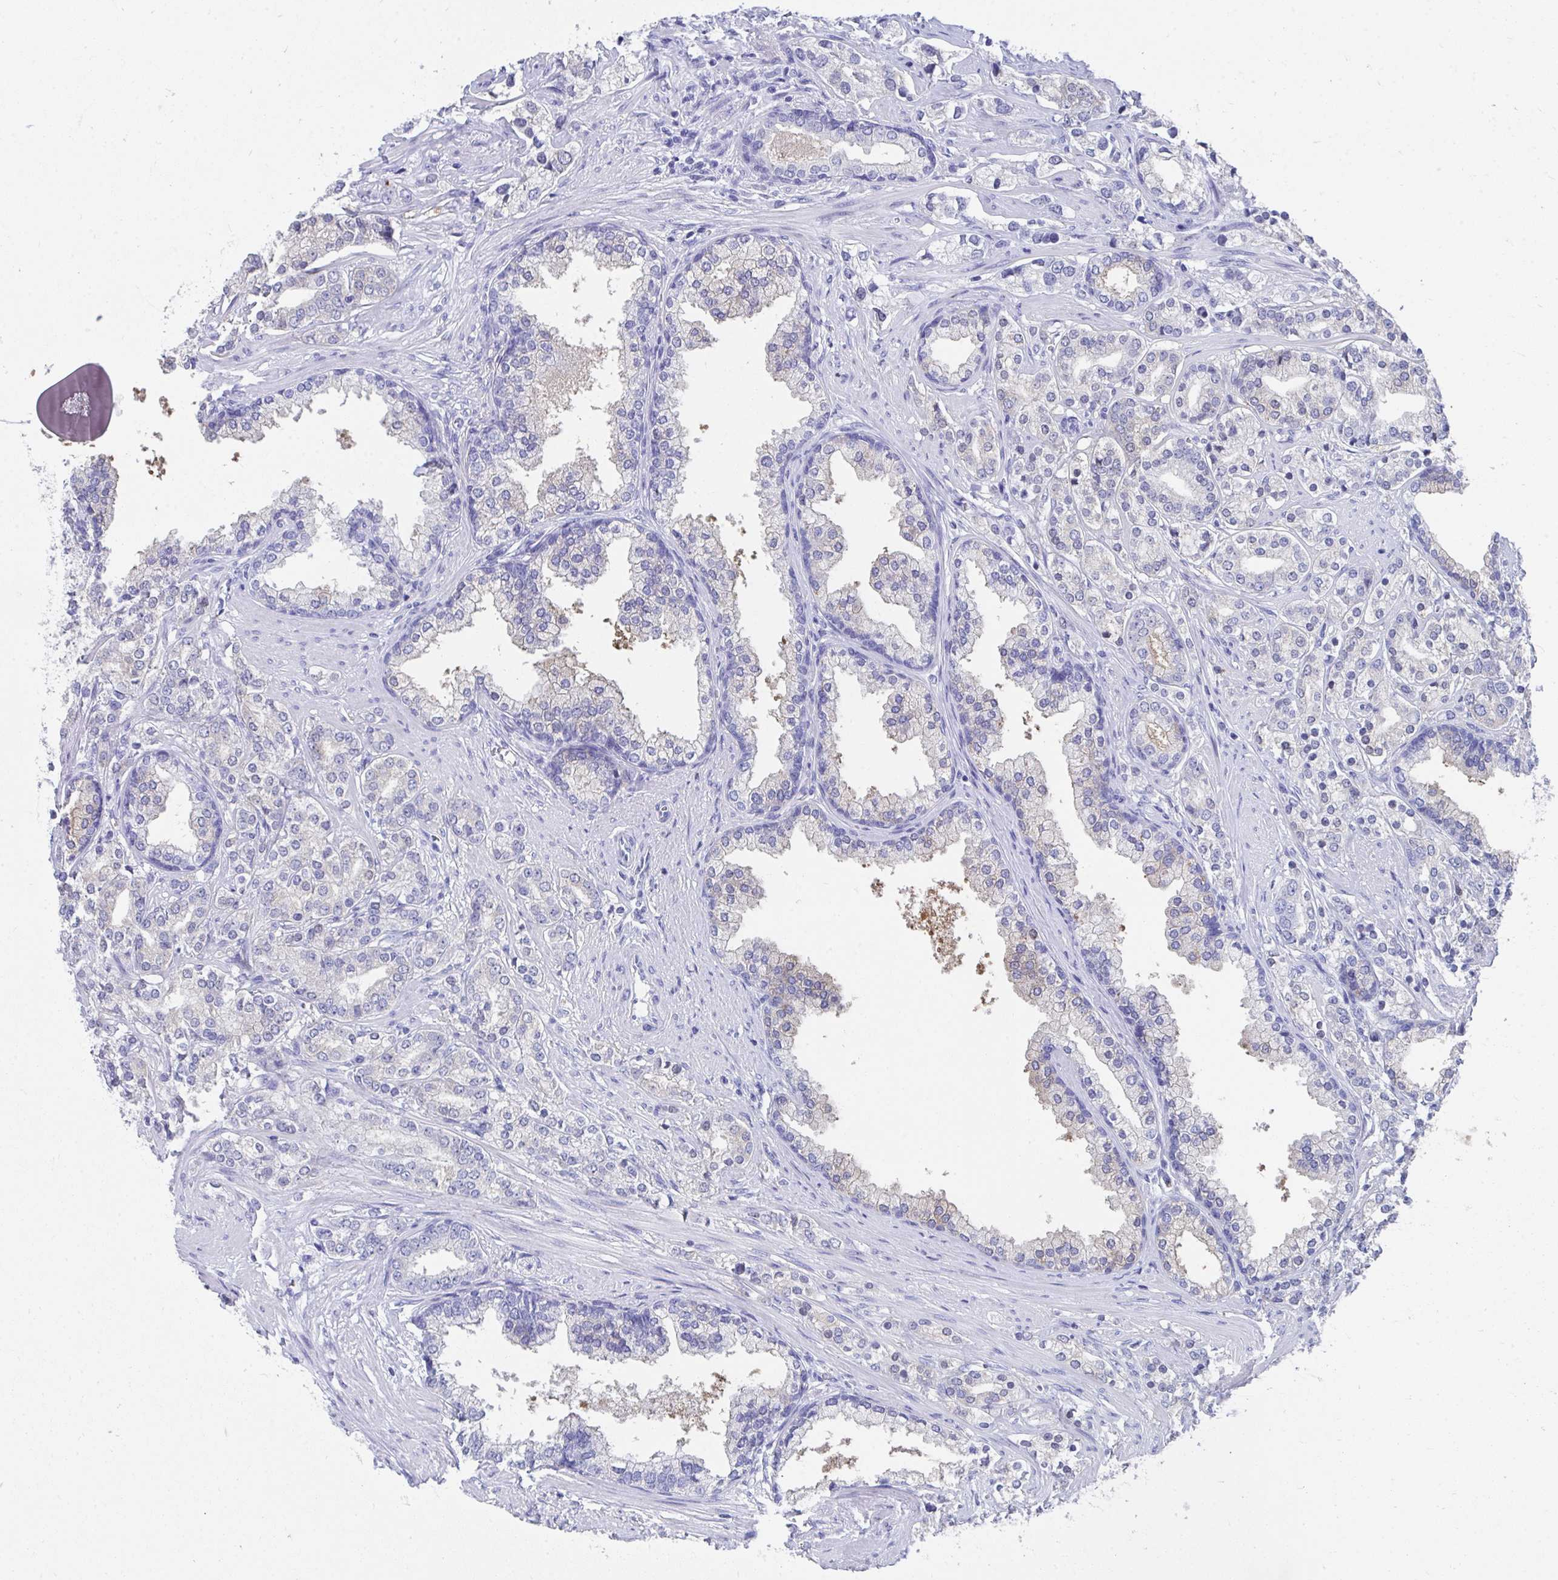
{"staining": {"intensity": "weak", "quantity": "<25%", "location": "cytoplasmic/membranous"}, "tissue": "prostate cancer", "cell_type": "Tumor cells", "image_type": "cancer", "snomed": [{"axis": "morphology", "description": "Adenocarcinoma, High grade"}, {"axis": "topography", "description": "Prostate"}], "caption": "Immunohistochemistry image of neoplastic tissue: prostate adenocarcinoma (high-grade) stained with DAB (3,3'-diaminobenzidine) displays no significant protein staining in tumor cells.", "gene": "HGD", "patient": {"sex": "male", "age": 58}}